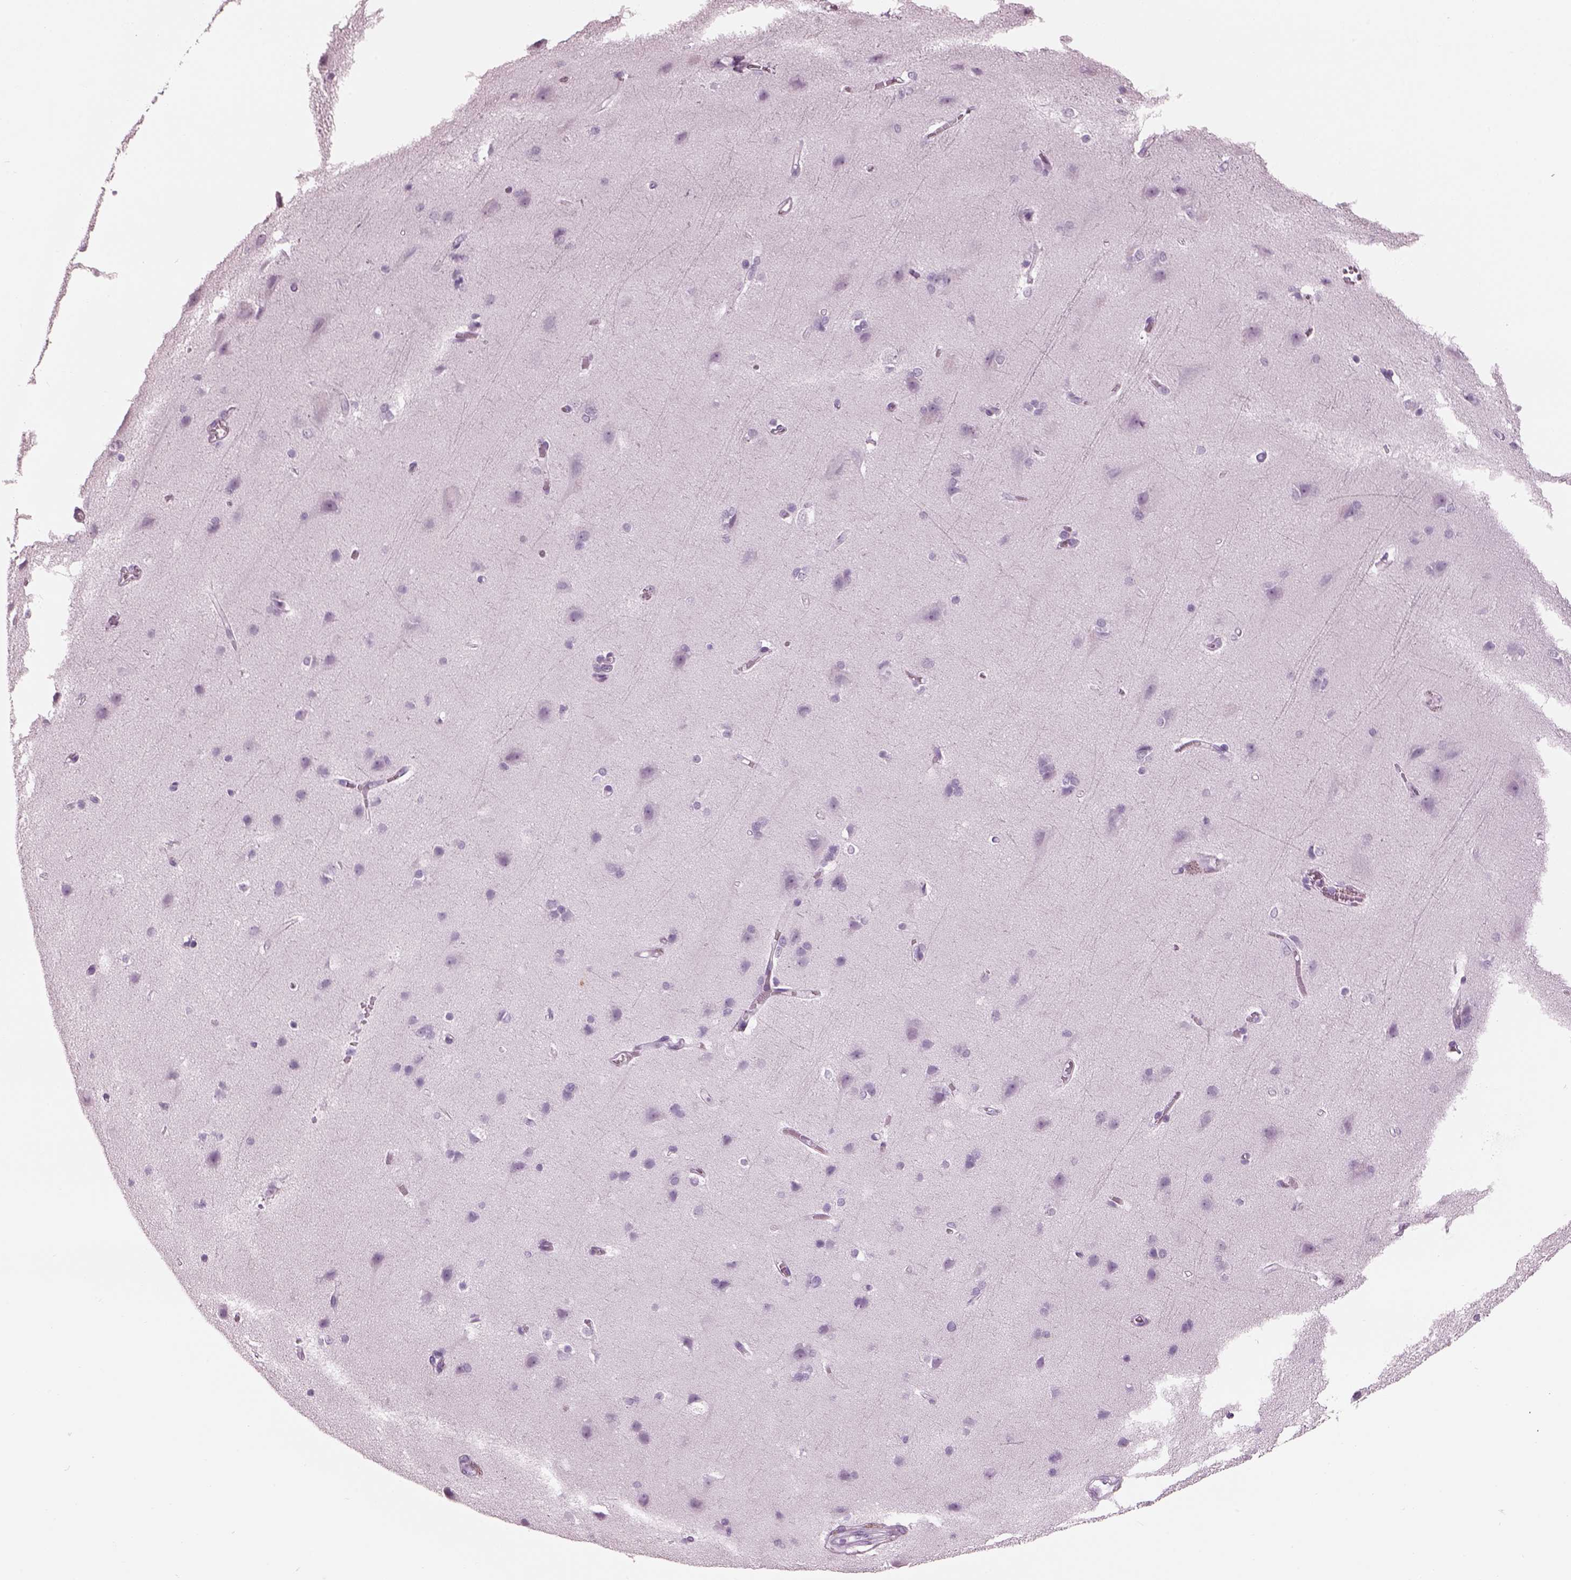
{"staining": {"intensity": "negative", "quantity": "none", "location": "none"}, "tissue": "cerebral cortex", "cell_type": "Endothelial cells", "image_type": "normal", "snomed": [{"axis": "morphology", "description": "Normal tissue, NOS"}, {"axis": "topography", "description": "Cerebral cortex"}], "caption": "Cerebral cortex was stained to show a protein in brown. There is no significant staining in endothelial cells. The staining is performed using DAB brown chromogen with nuclei counter-stained in using hematoxylin.", "gene": "HYDIN", "patient": {"sex": "male", "age": 37}}